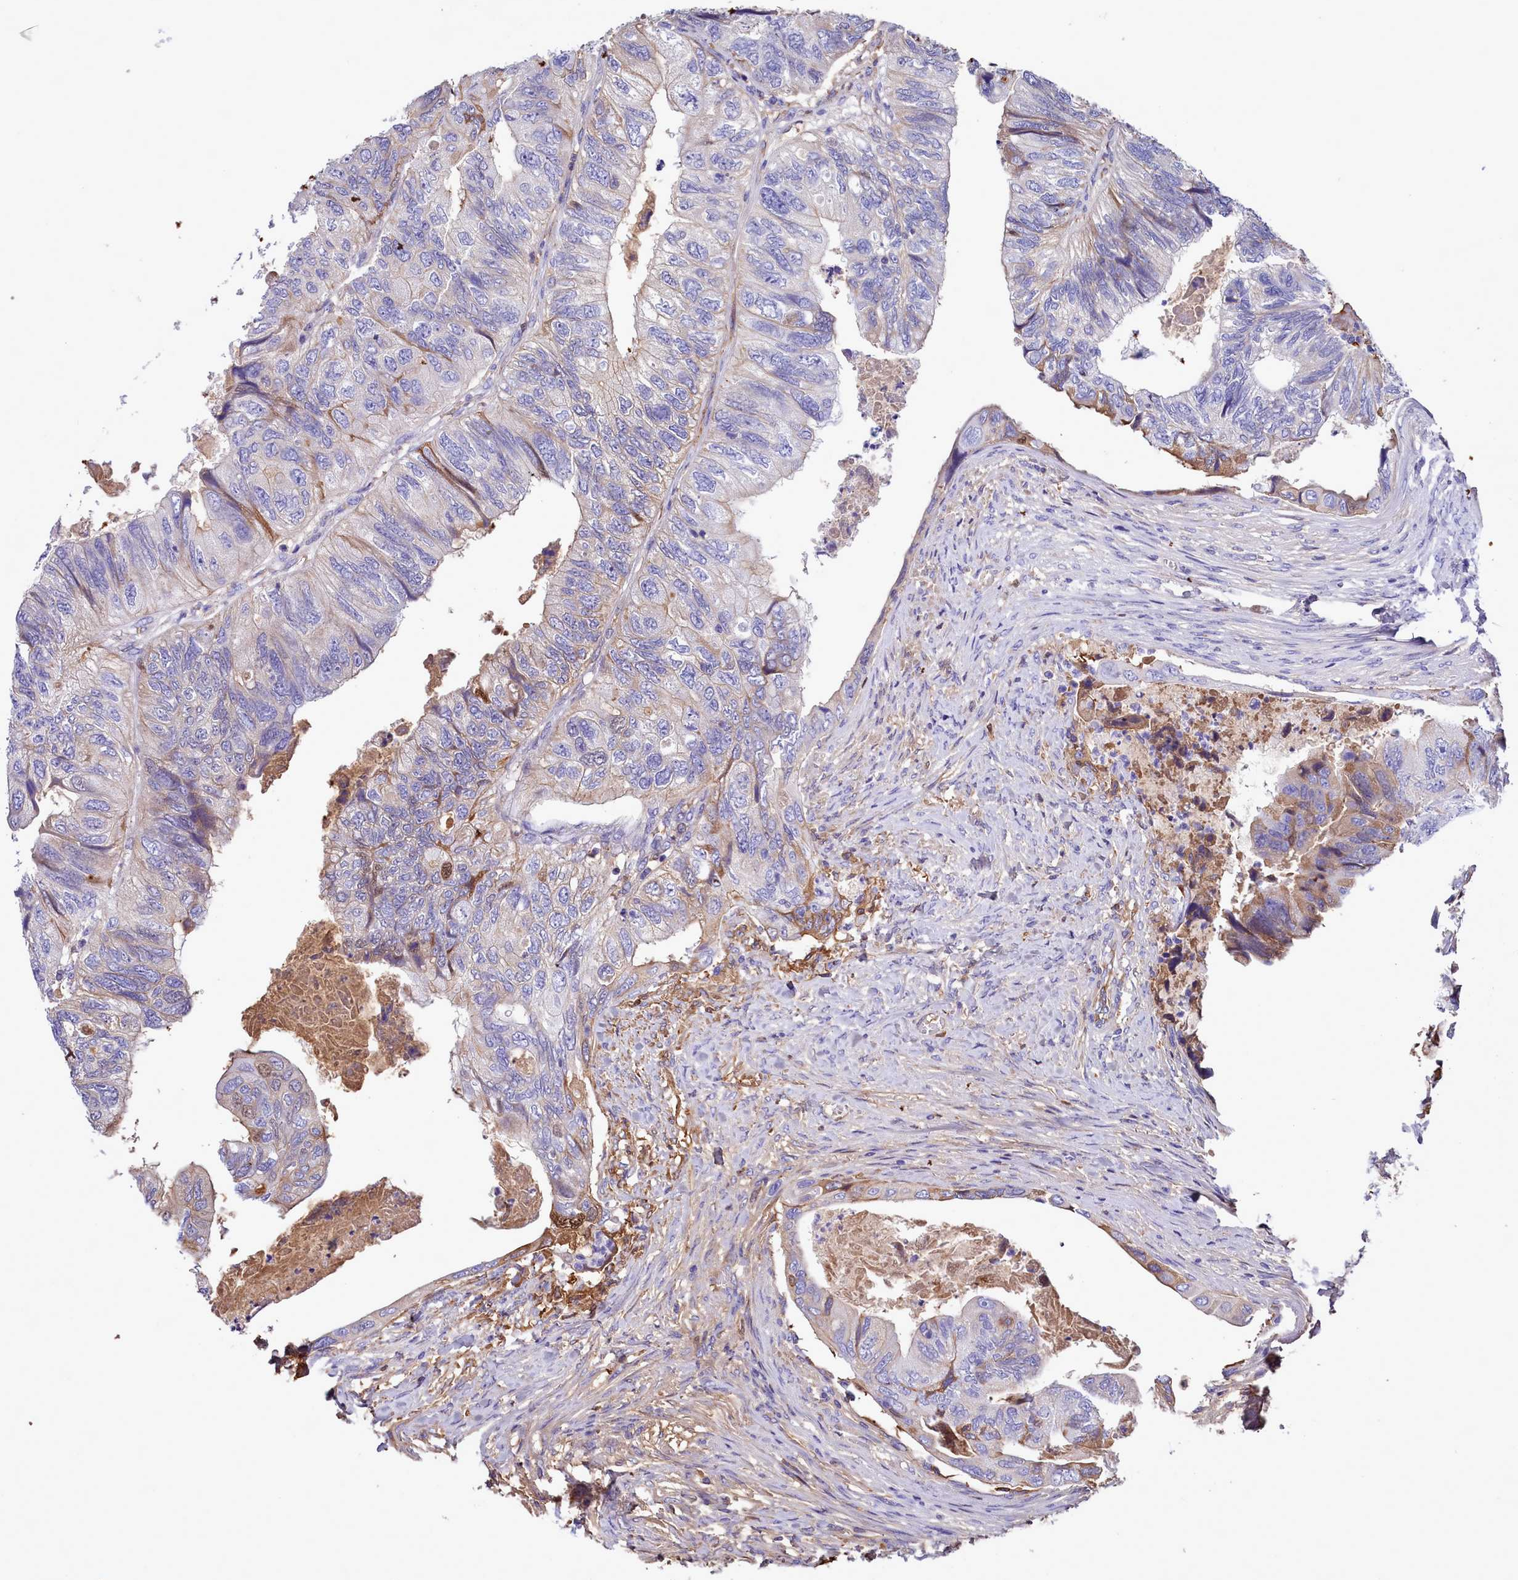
{"staining": {"intensity": "weak", "quantity": "<25%", "location": "cytoplasmic/membranous"}, "tissue": "colorectal cancer", "cell_type": "Tumor cells", "image_type": "cancer", "snomed": [{"axis": "morphology", "description": "Adenocarcinoma, NOS"}, {"axis": "topography", "description": "Rectum"}], "caption": "The histopathology image demonstrates no staining of tumor cells in colorectal cancer (adenocarcinoma).", "gene": "H1-7", "patient": {"sex": "male", "age": 63}}